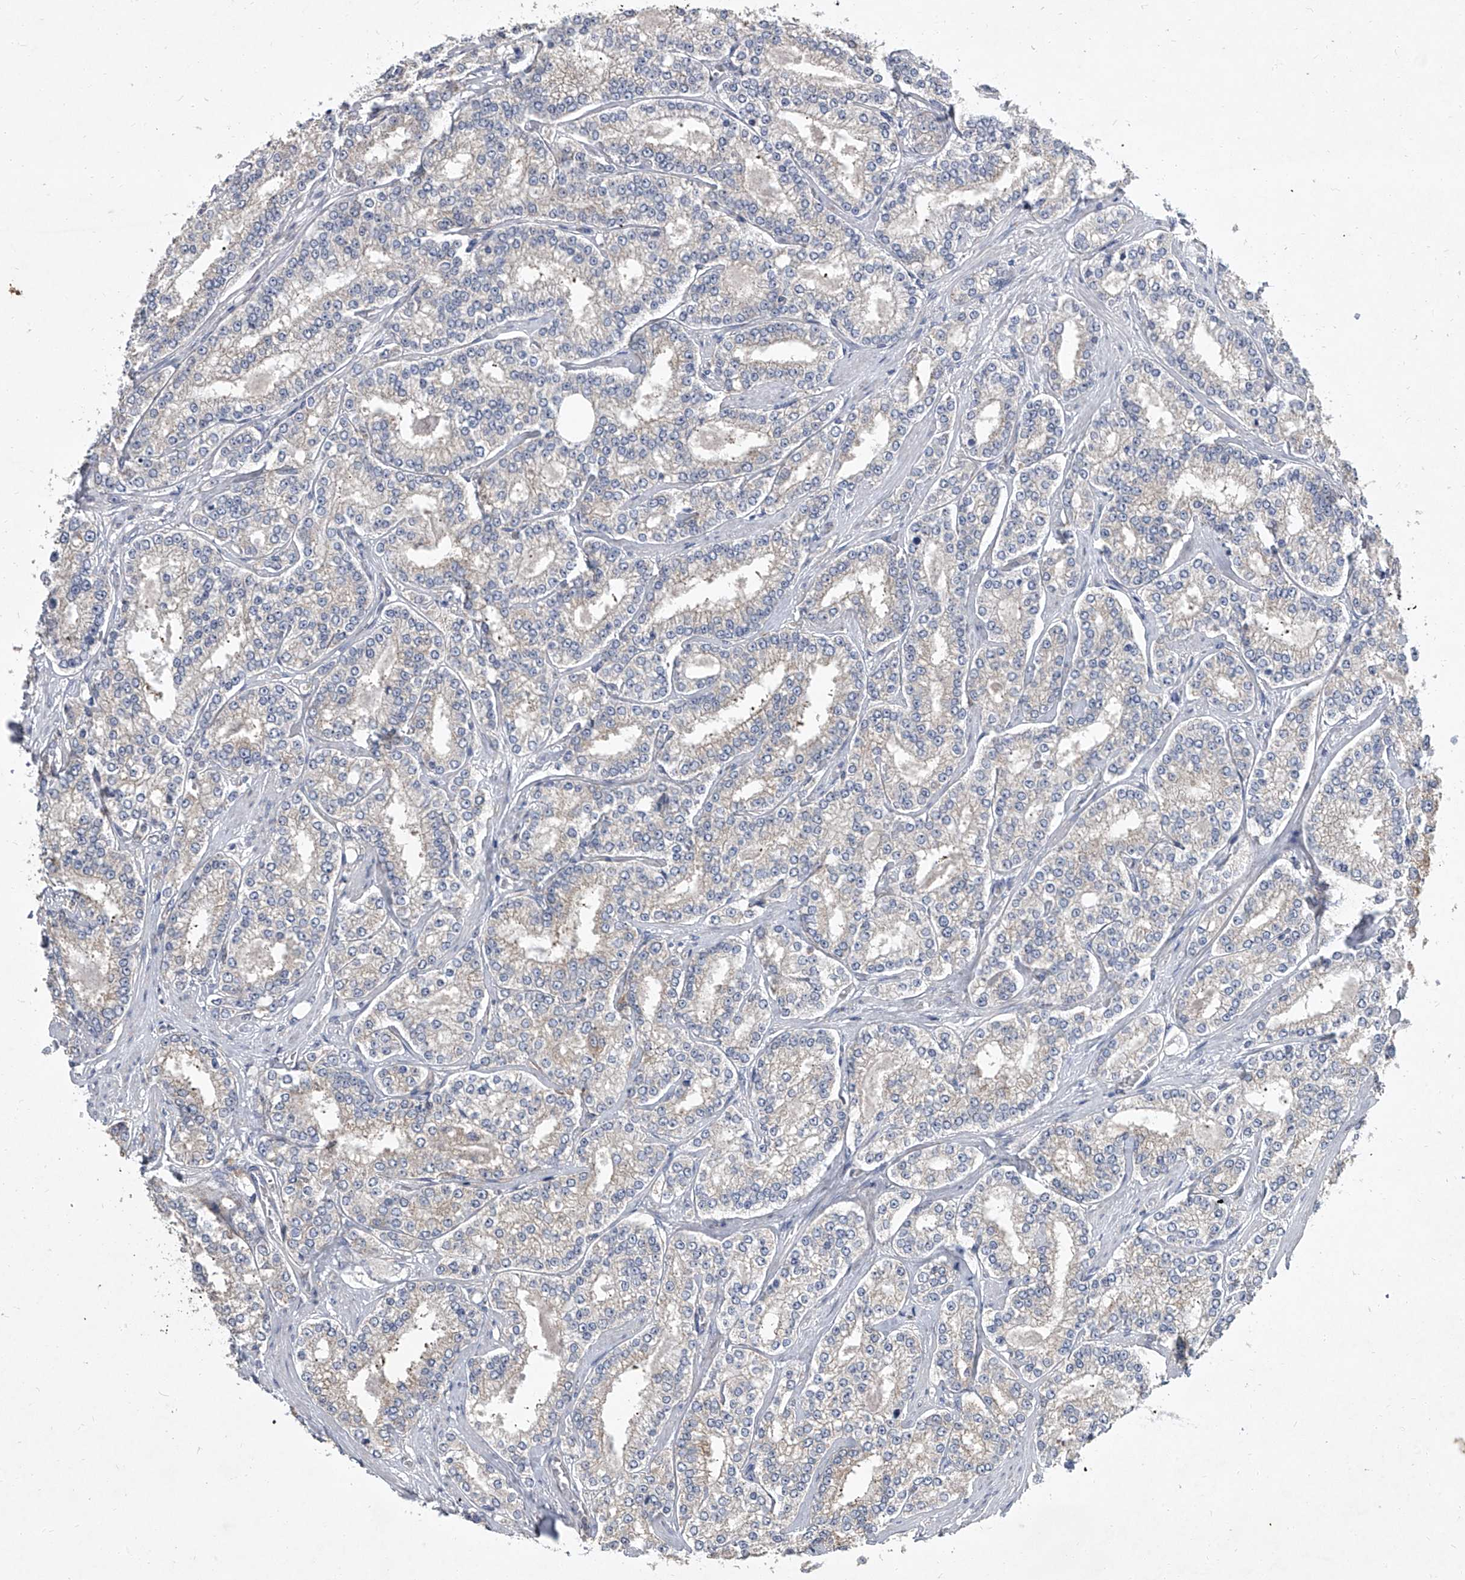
{"staining": {"intensity": "negative", "quantity": "none", "location": "none"}, "tissue": "prostate cancer", "cell_type": "Tumor cells", "image_type": "cancer", "snomed": [{"axis": "morphology", "description": "Normal tissue, NOS"}, {"axis": "morphology", "description": "Adenocarcinoma, High grade"}, {"axis": "topography", "description": "Prostate"}], "caption": "A photomicrograph of prostate adenocarcinoma (high-grade) stained for a protein shows no brown staining in tumor cells.", "gene": "EIF2S2", "patient": {"sex": "male", "age": 83}}